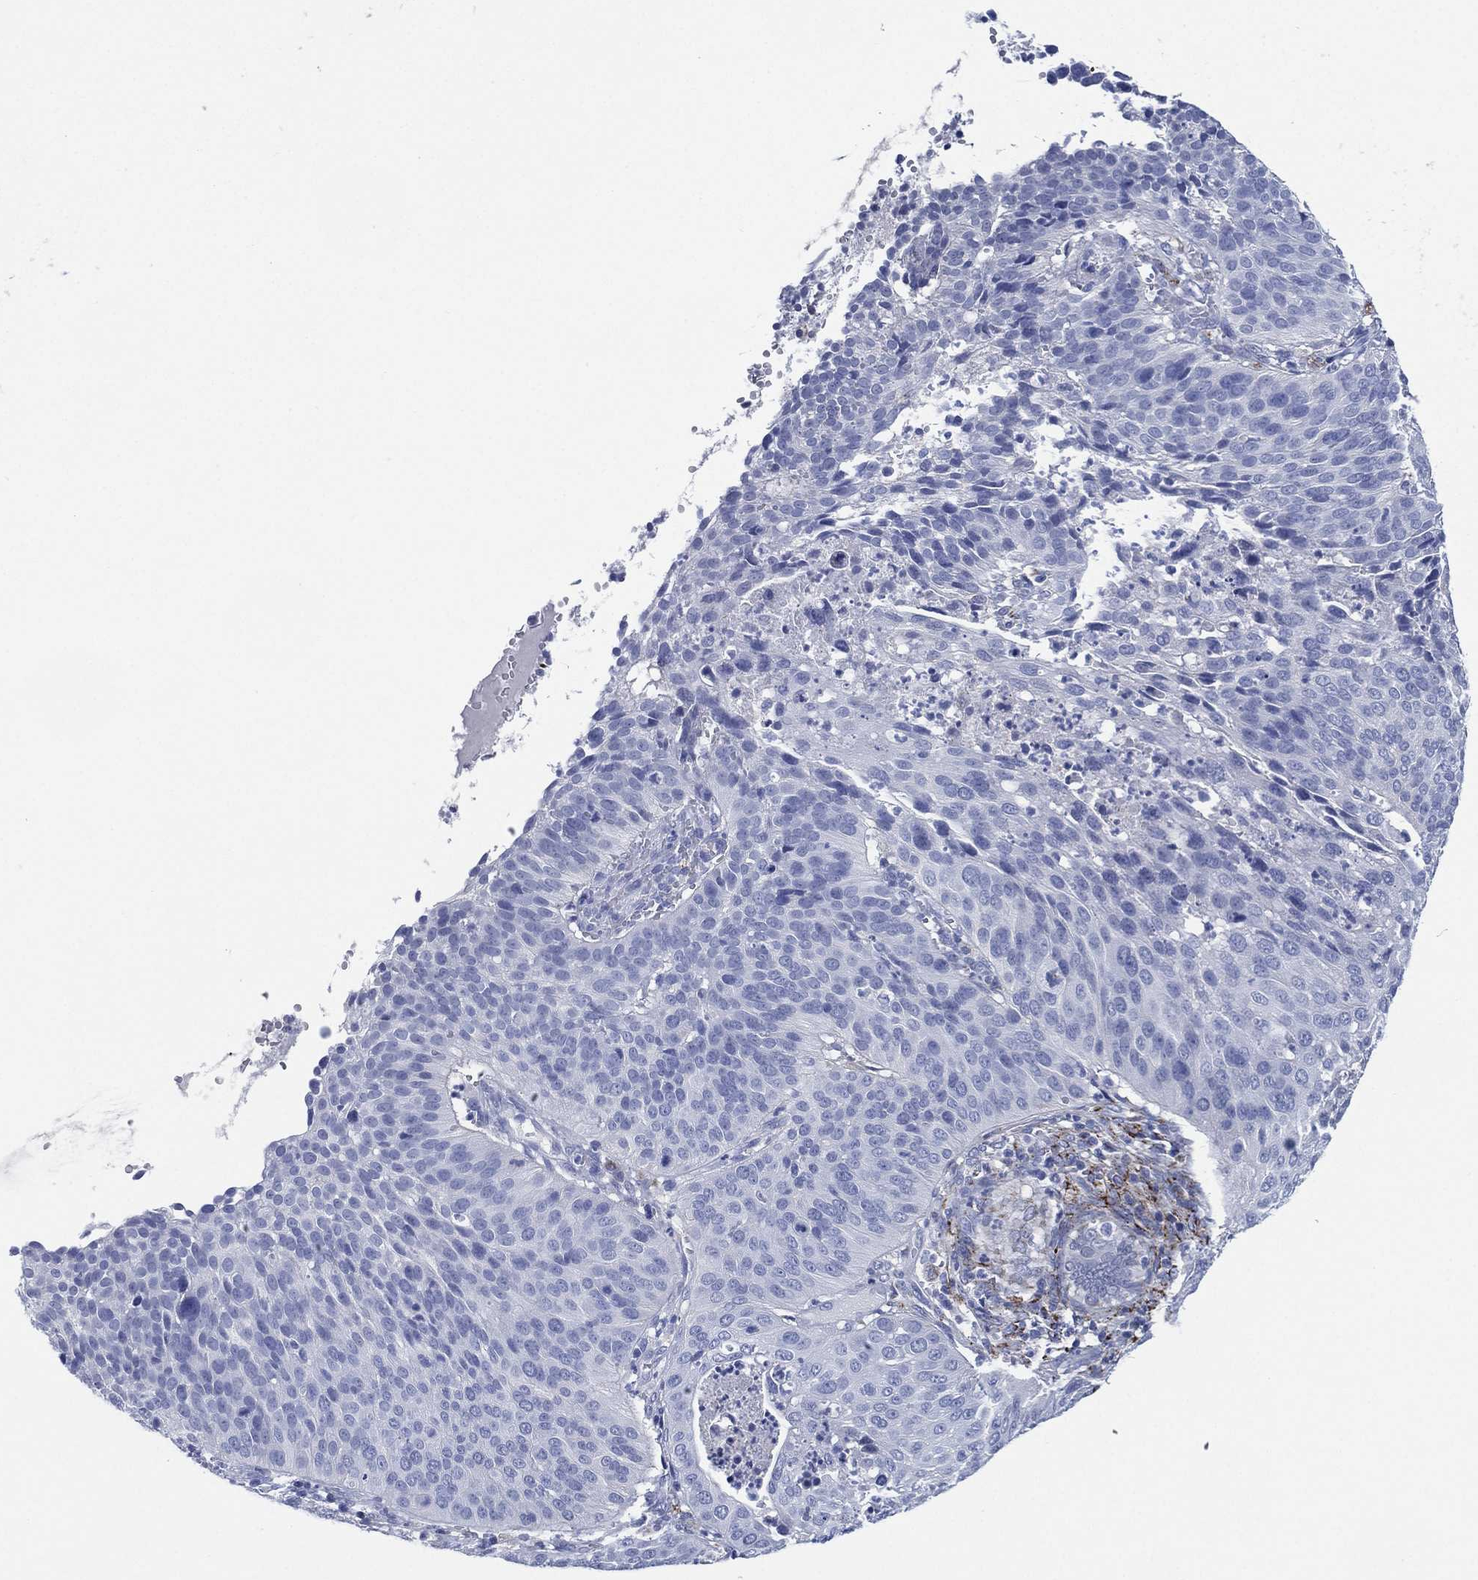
{"staining": {"intensity": "negative", "quantity": "none", "location": "none"}, "tissue": "cervical cancer", "cell_type": "Tumor cells", "image_type": "cancer", "snomed": [{"axis": "morphology", "description": "Normal tissue, NOS"}, {"axis": "morphology", "description": "Squamous cell carcinoma, NOS"}, {"axis": "topography", "description": "Cervix"}], "caption": "DAB immunohistochemical staining of cervical cancer (squamous cell carcinoma) demonstrates no significant expression in tumor cells. (DAB (3,3'-diaminobenzidine) immunohistochemistry, high magnification).", "gene": "C5orf46", "patient": {"sex": "female", "age": 39}}